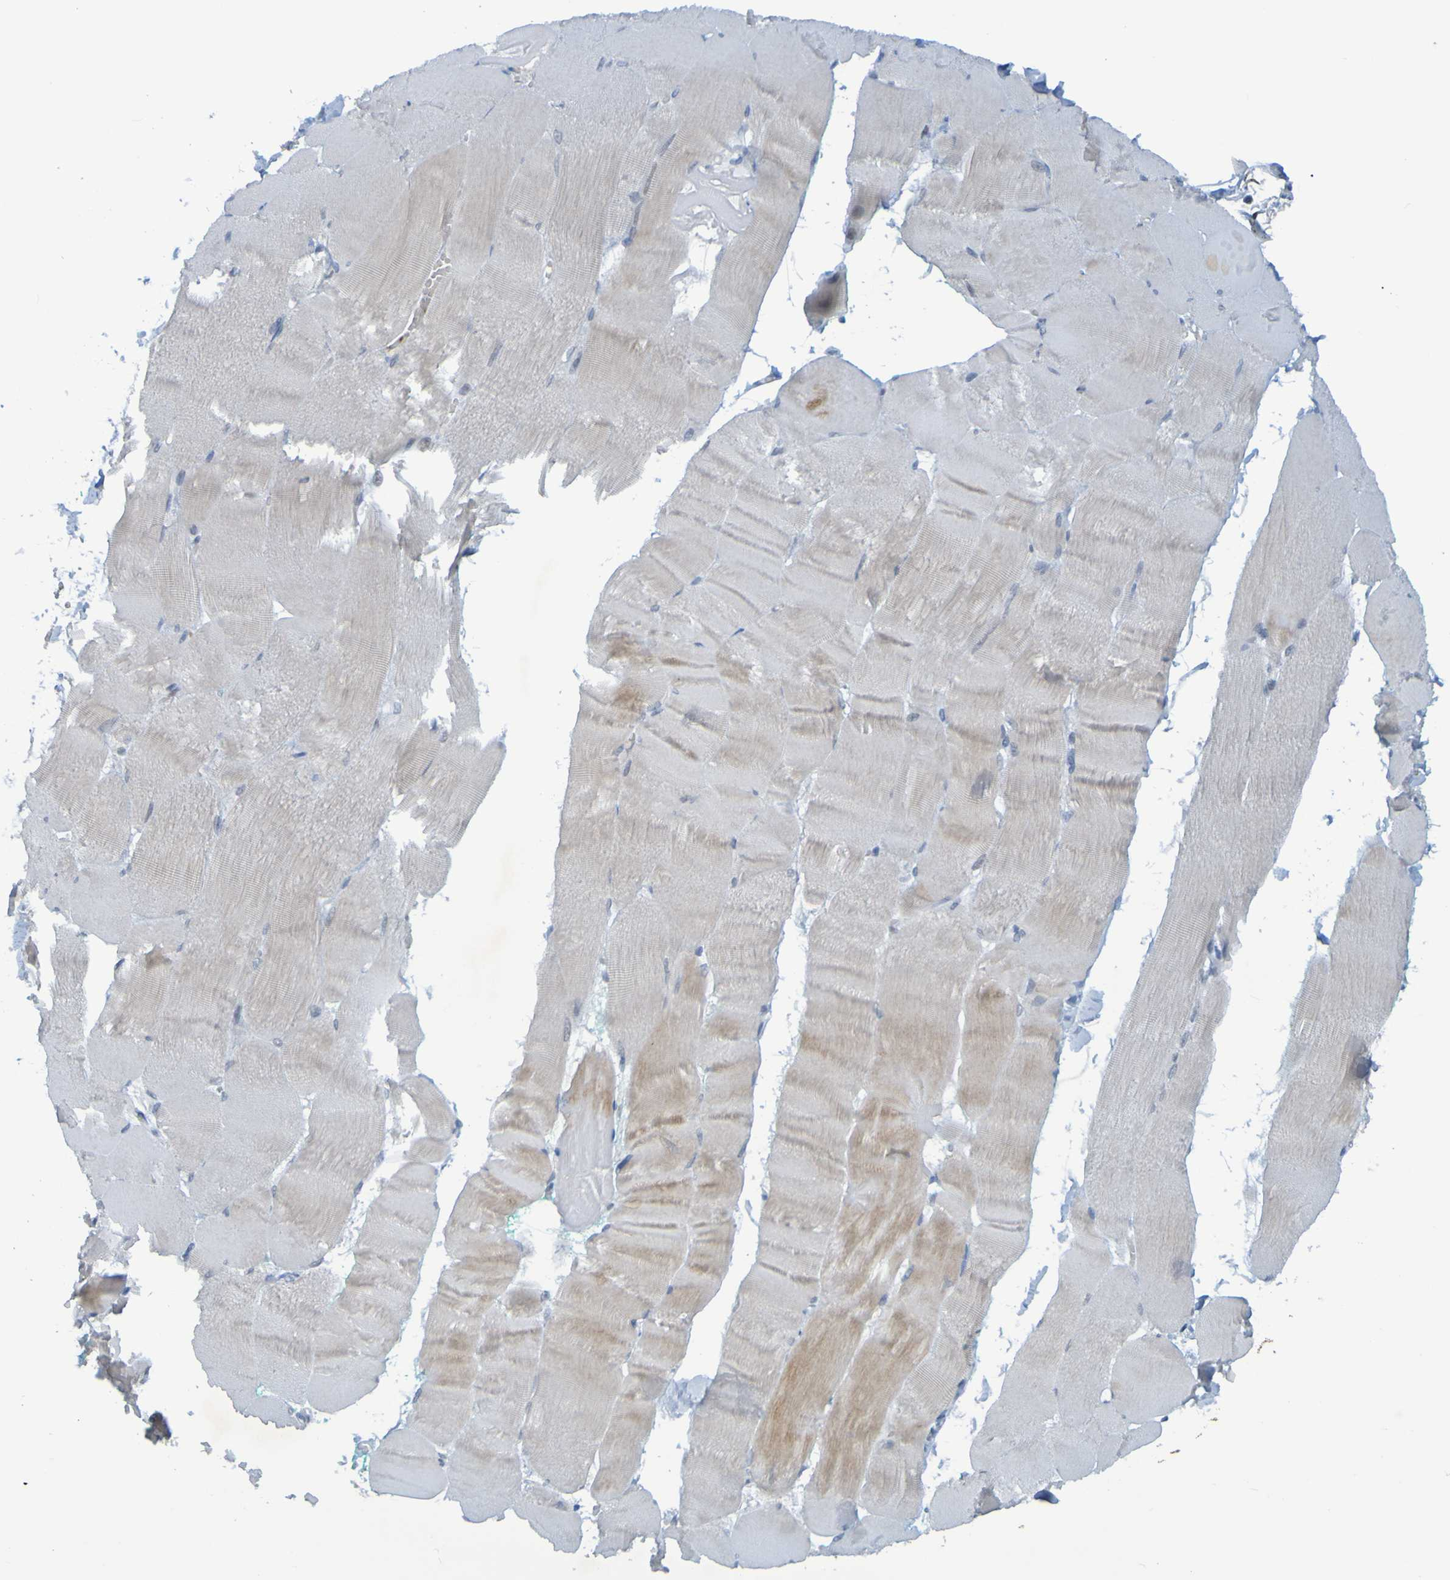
{"staining": {"intensity": "weak", "quantity": ">75%", "location": "cytoplasmic/membranous"}, "tissue": "skeletal muscle", "cell_type": "Myocytes", "image_type": "normal", "snomed": [{"axis": "morphology", "description": "Normal tissue, NOS"}, {"axis": "morphology", "description": "Squamous cell carcinoma, NOS"}, {"axis": "topography", "description": "Skeletal muscle"}], "caption": "Immunohistochemical staining of normal human skeletal muscle displays weak cytoplasmic/membranous protein positivity in approximately >75% of myocytes.", "gene": "USP36", "patient": {"sex": "male", "age": 51}}